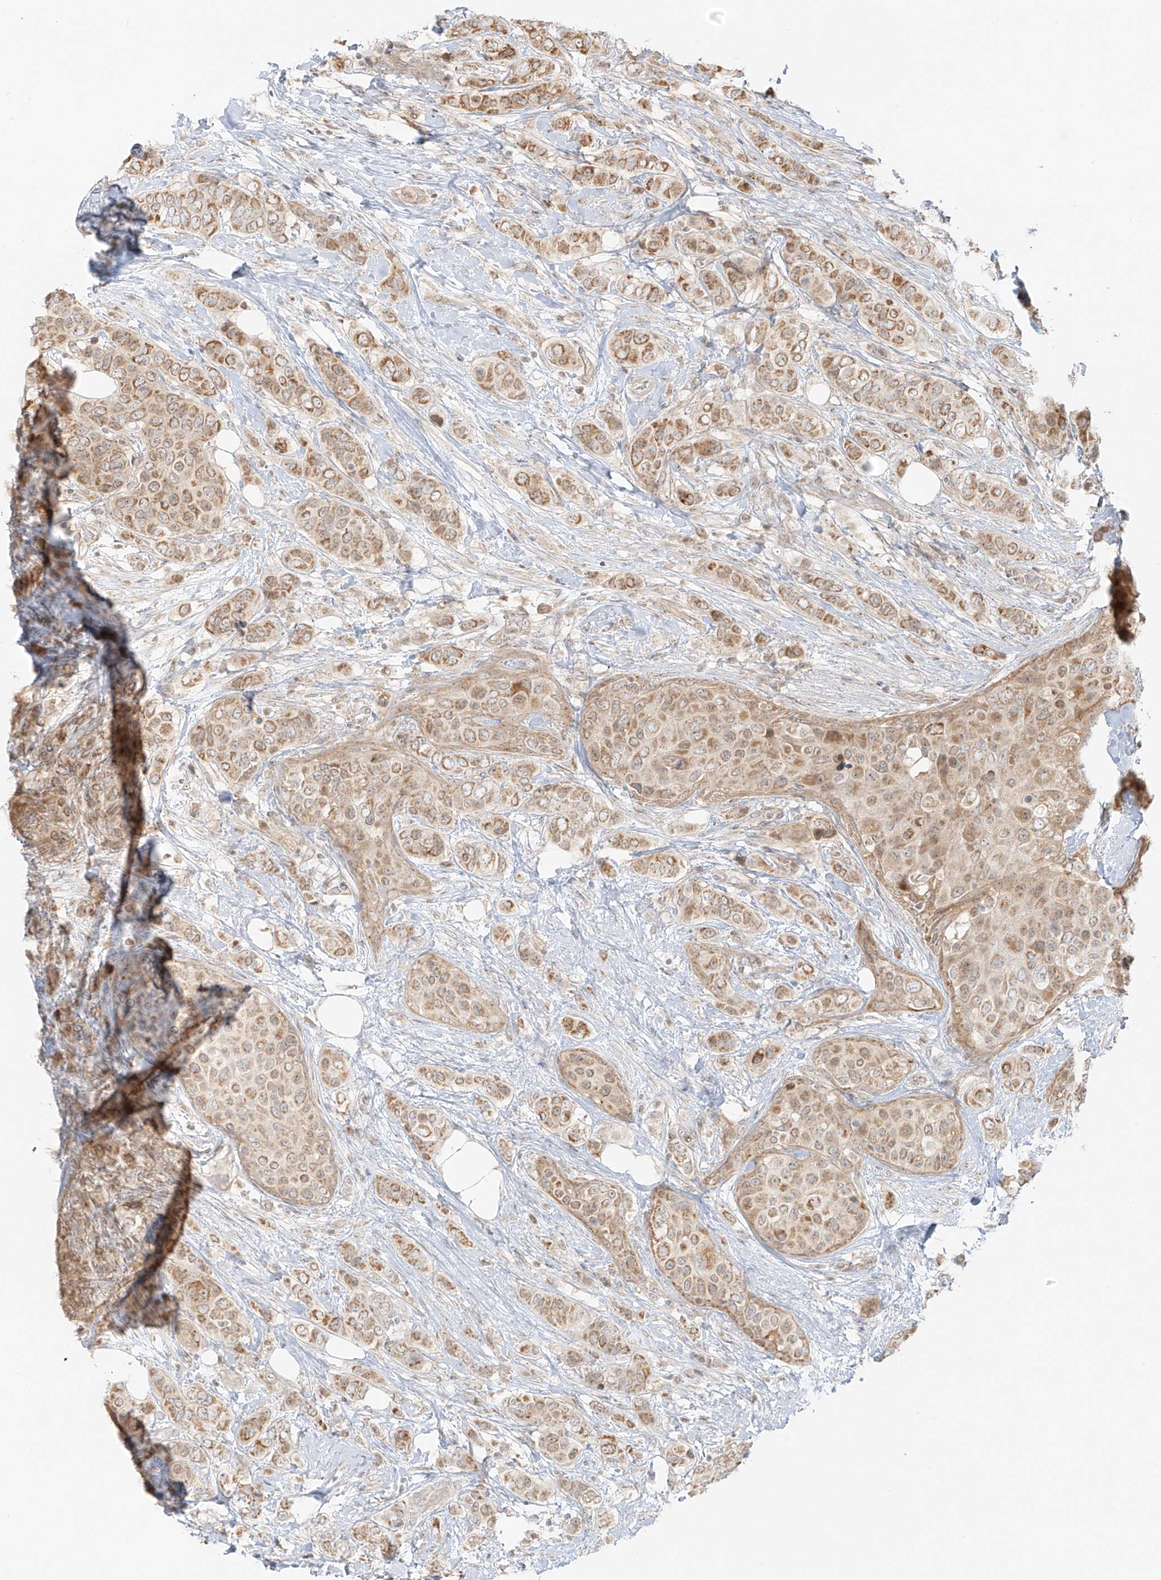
{"staining": {"intensity": "moderate", "quantity": ">75%", "location": "cytoplasmic/membranous"}, "tissue": "breast cancer", "cell_type": "Tumor cells", "image_type": "cancer", "snomed": [{"axis": "morphology", "description": "Lobular carcinoma"}, {"axis": "topography", "description": "Breast"}], "caption": "Human breast cancer stained for a protein (brown) displays moderate cytoplasmic/membranous positive expression in approximately >75% of tumor cells.", "gene": "MIPEP", "patient": {"sex": "female", "age": 51}}